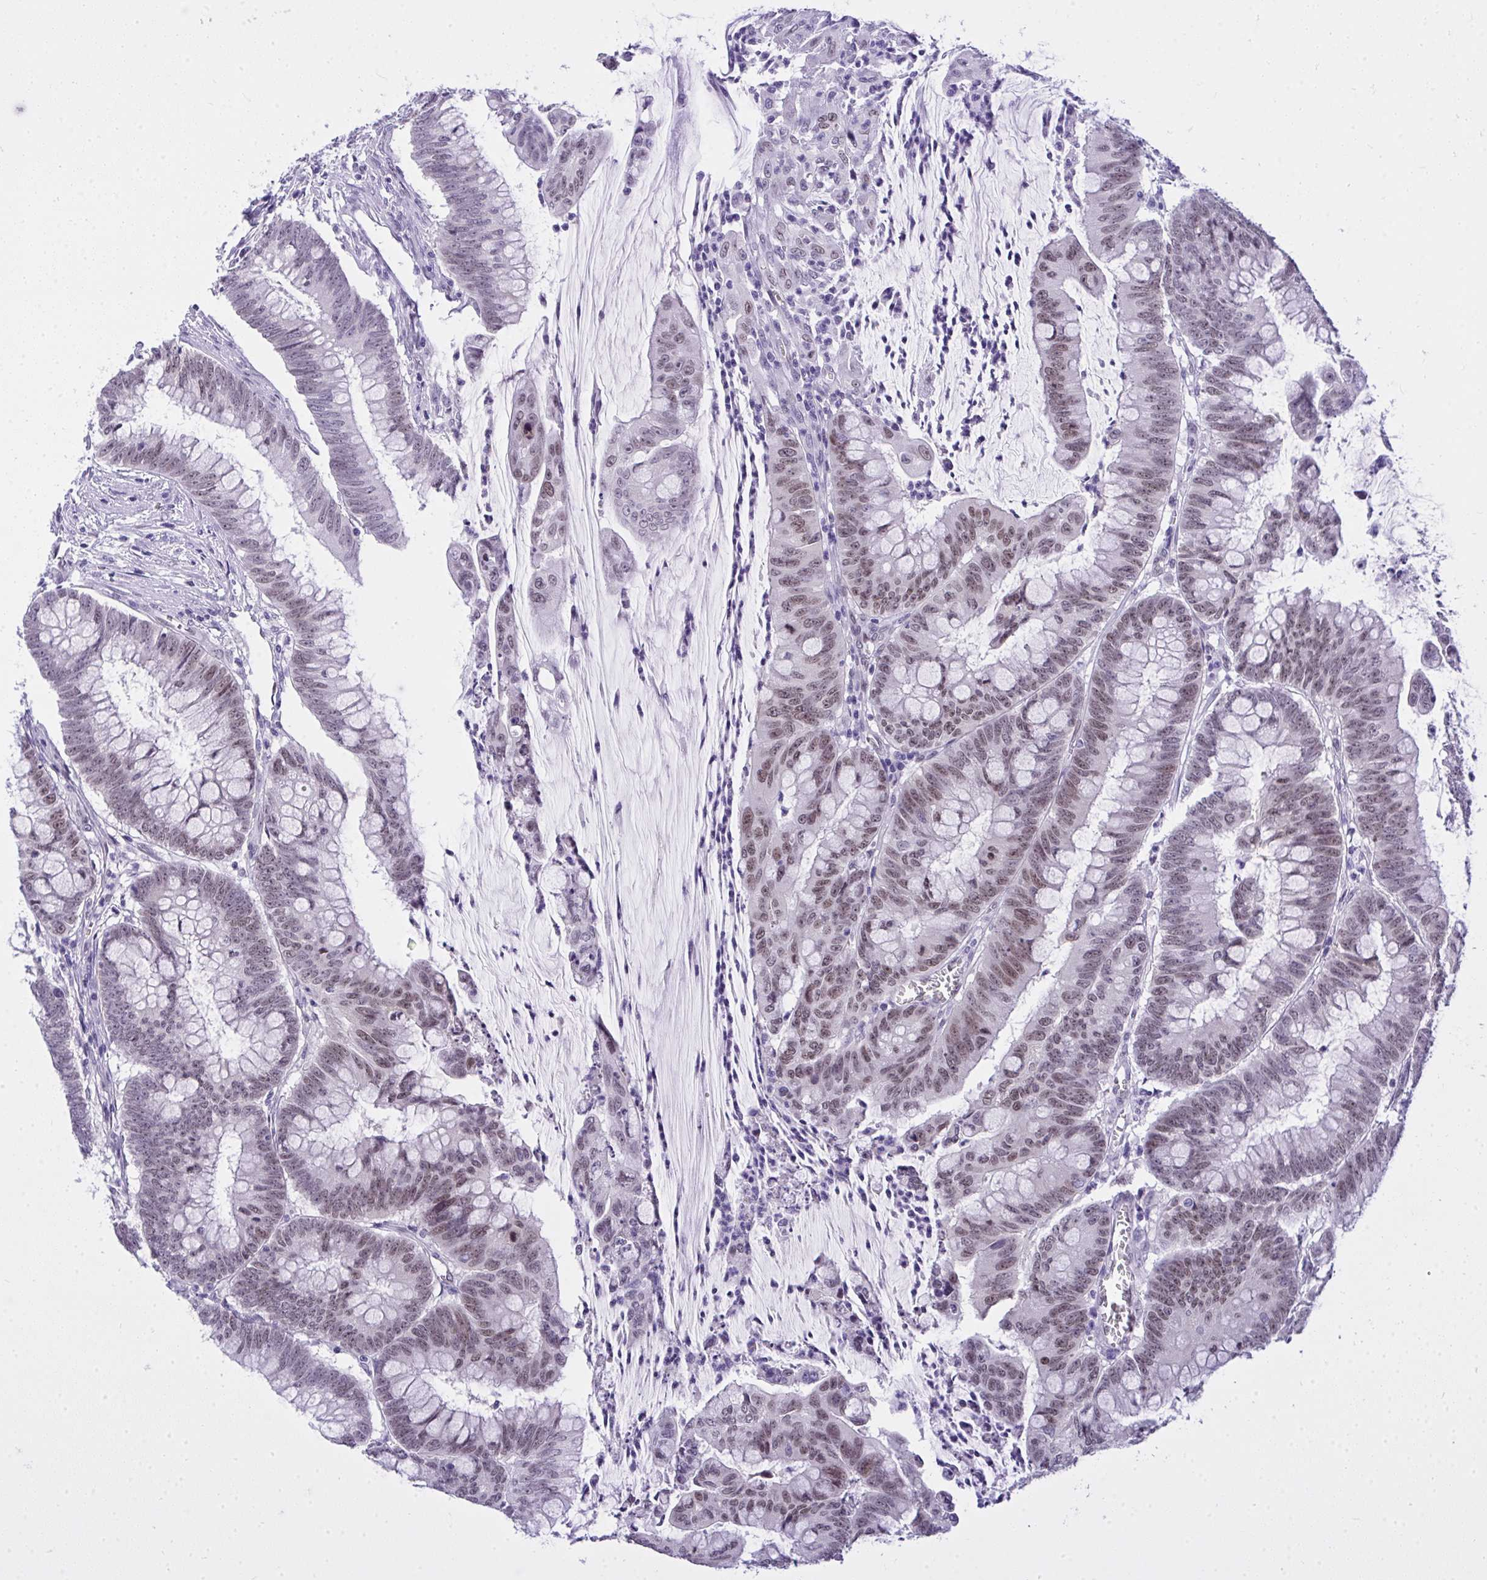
{"staining": {"intensity": "moderate", "quantity": "25%-75%", "location": "nuclear"}, "tissue": "colorectal cancer", "cell_type": "Tumor cells", "image_type": "cancer", "snomed": [{"axis": "morphology", "description": "Adenocarcinoma, NOS"}, {"axis": "topography", "description": "Colon"}], "caption": "Adenocarcinoma (colorectal) stained with immunohistochemistry (IHC) reveals moderate nuclear positivity in about 25%-75% of tumor cells.", "gene": "TEAD4", "patient": {"sex": "male", "age": 62}}